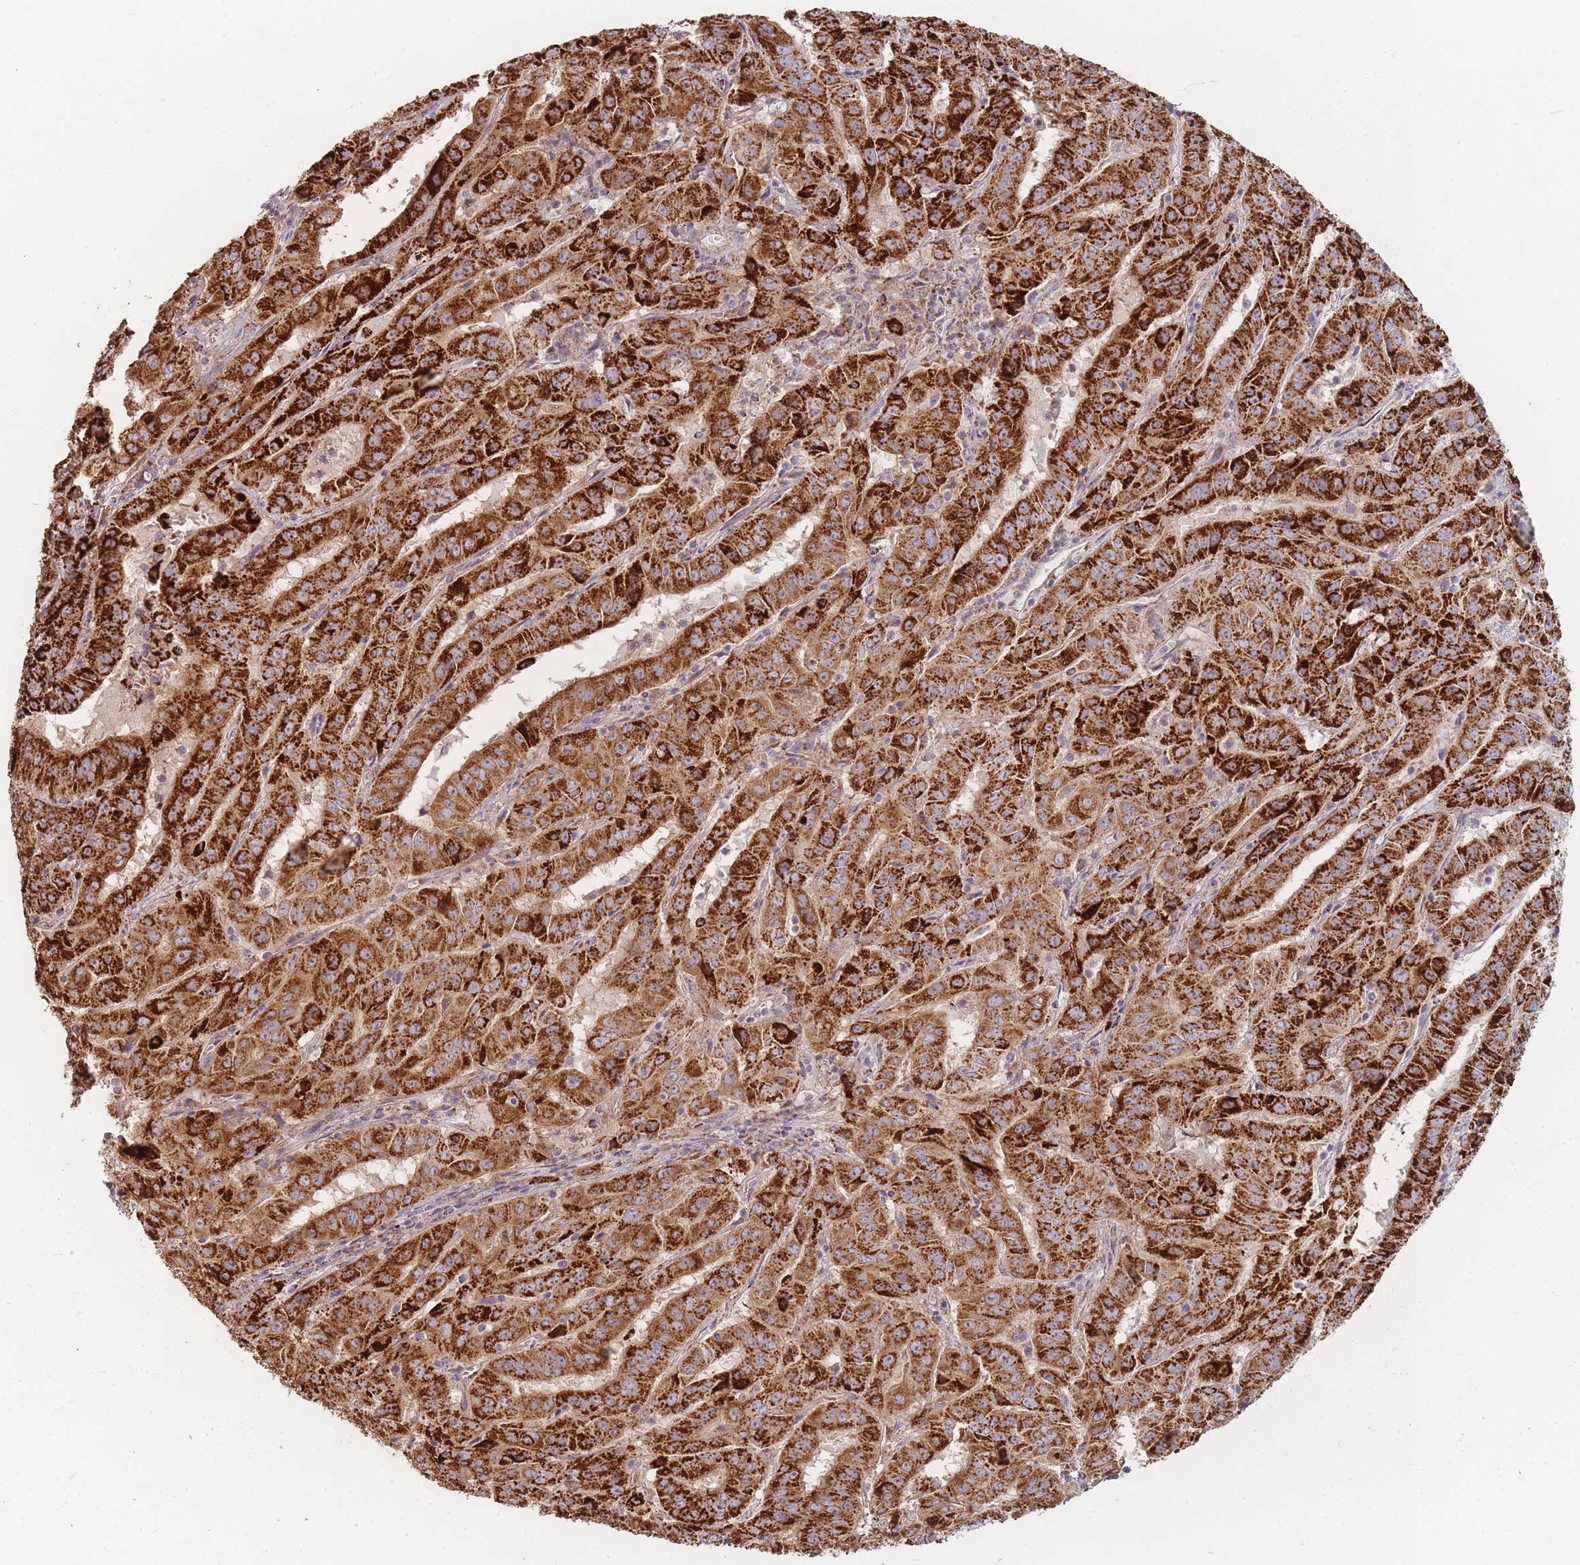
{"staining": {"intensity": "strong", "quantity": ">75%", "location": "cytoplasmic/membranous"}, "tissue": "pancreatic cancer", "cell_type": "Tumor cells", "image_type": "cancer", "snomed": [{"axis": "morphology", "description": "Adenocarcinoma, NOS"}, {"axis": "topography", "description": "Pancreas"}], "caption": "The micrograph displays immunohistochemical staining of pancreatic cancer (adenocarcinoma). There is strong cytoplasmic/membranous expression is appreciated in approximately >75% of tumor cells.", "gene": "ESRP2", "patient": {"sex": "male", "age": 63}}